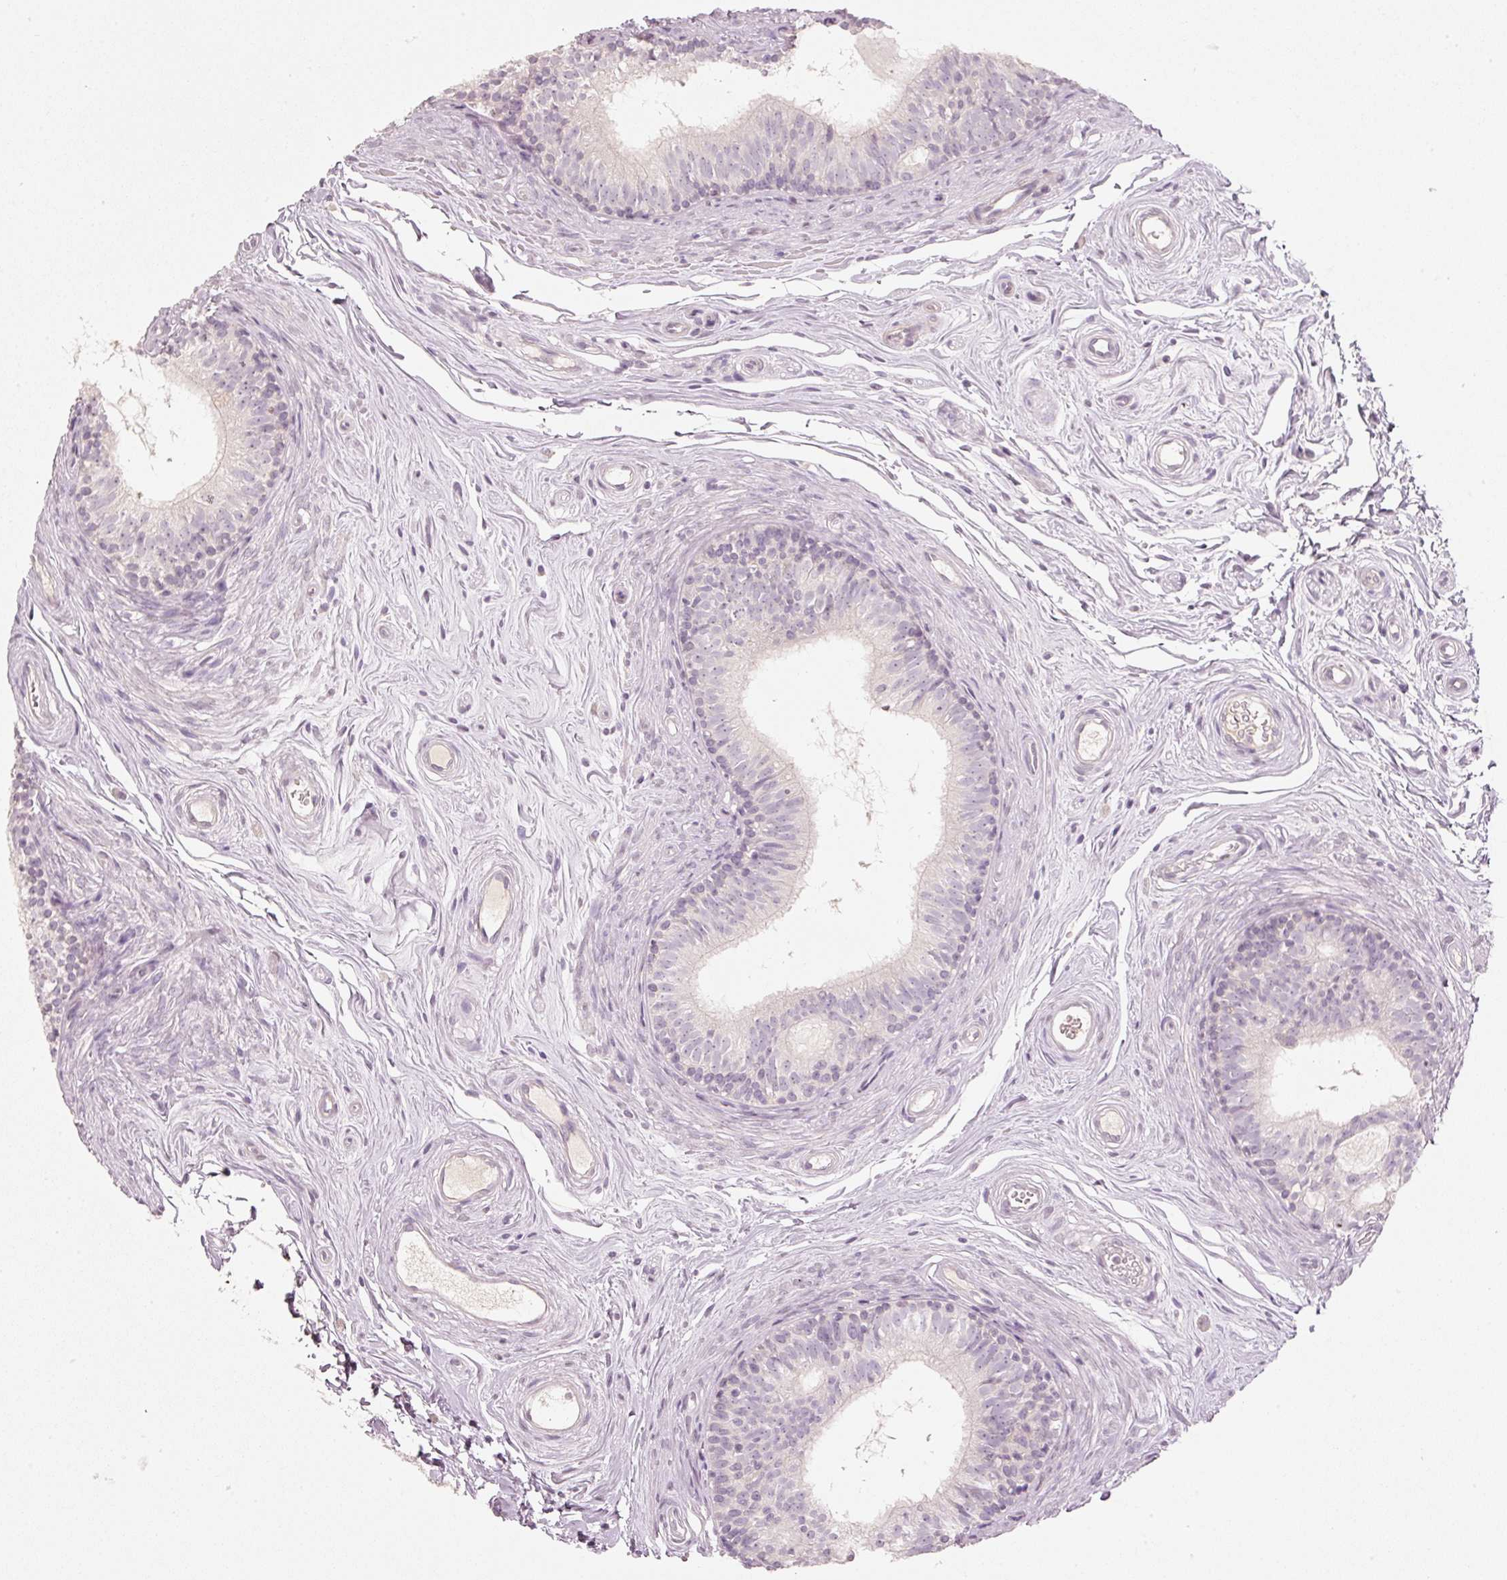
{"staining": {"intensity": "negative", "quantity": "none", "location": "none"}, "tissue": "epididymis", "cell_type": "Glandular cells", "image_type": "normal", "snomed": [{"axis": "morphology", "description": "Normal tissue, NOS"}, {"axis": "topography", "description": "Epididymis"}], "caption": "The micrograph reveals no significant staining in glandular cells of epididymis. (DAB (3,3'-diaminobenzidine) IHC, high magnification).", "gene": "STEAP1", "patient": {"sex": "male", "age": 45}}